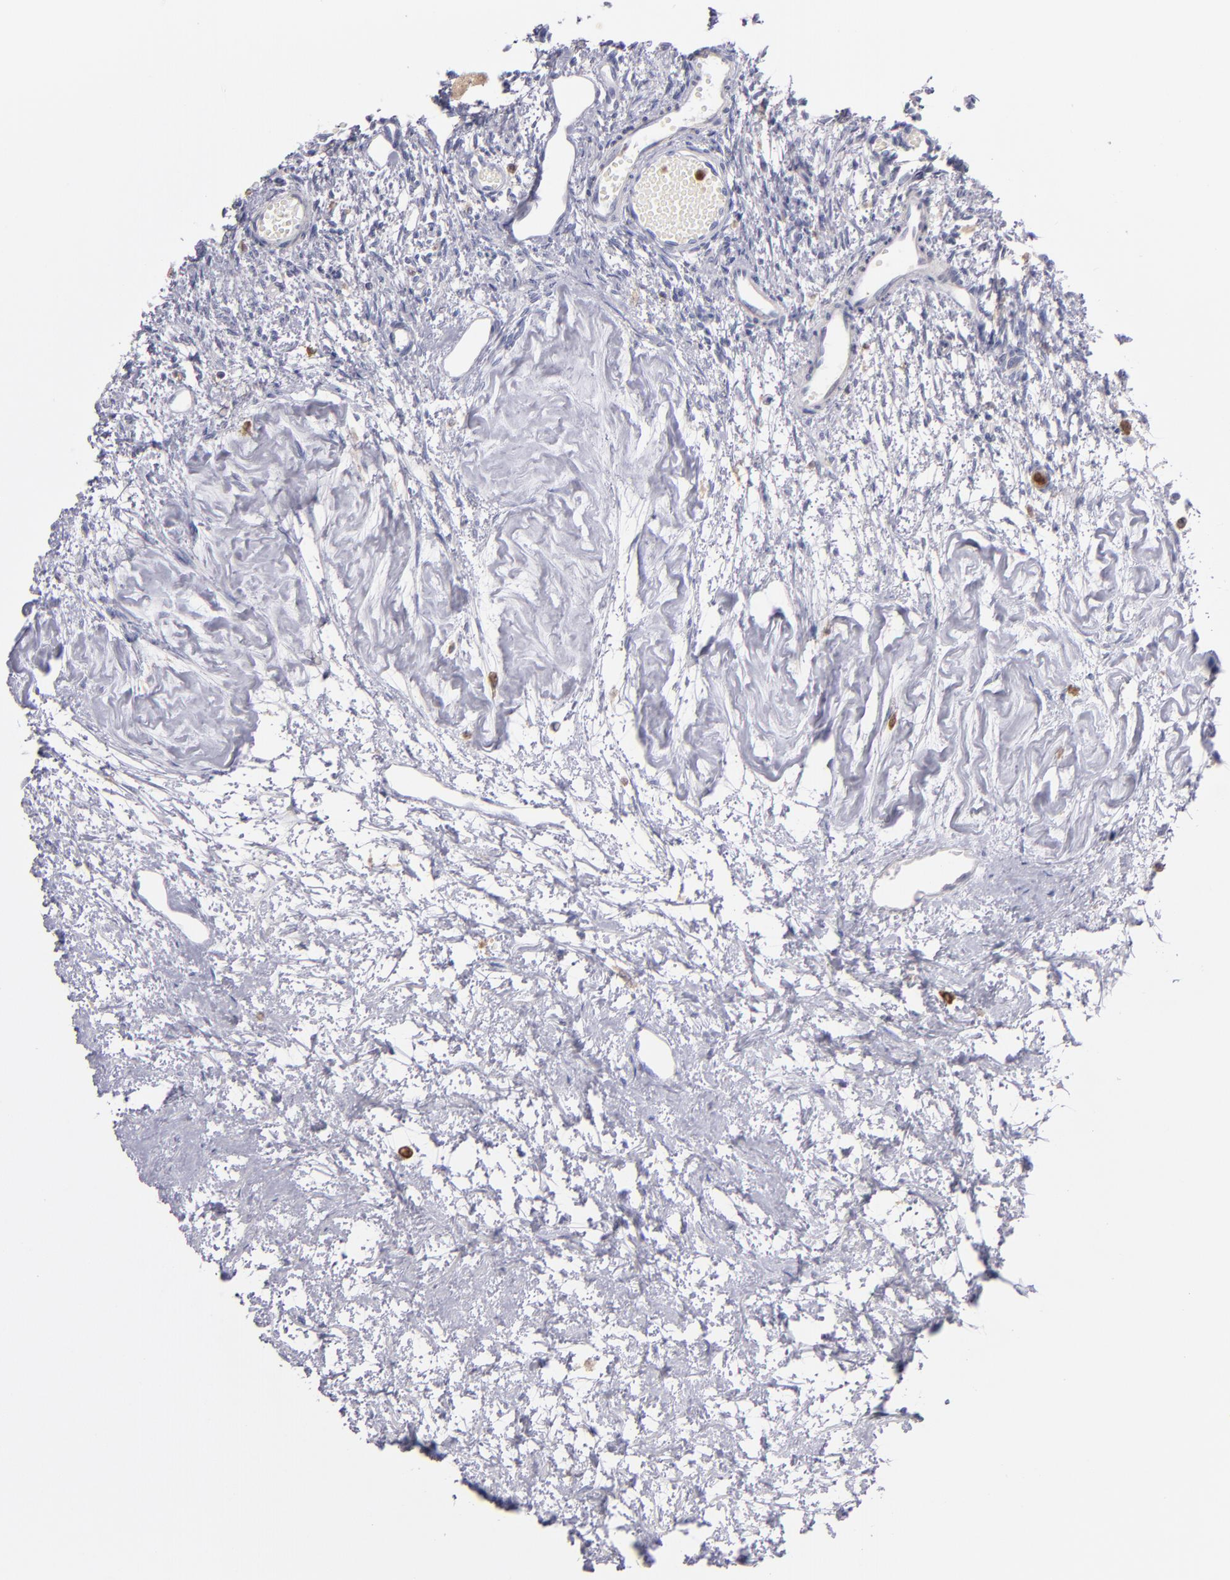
{"staining": {"intensity": "negative", "quantity": "none", "location": "none"}, "tissue": "ovary", "cell_type": "Follicle cells", "image_type": "normal", "snomed": [{"axis": "morphology", "description": "Normal tissue, NOS"}, {"axis": "topography", "description": "Ovary"}], "caption": "Immunohistochemical staining of benign ovary reveals no significant expression in follicle cells.", "gene": "PRKCD", "patient": {"sex": "female", "age": 33}}